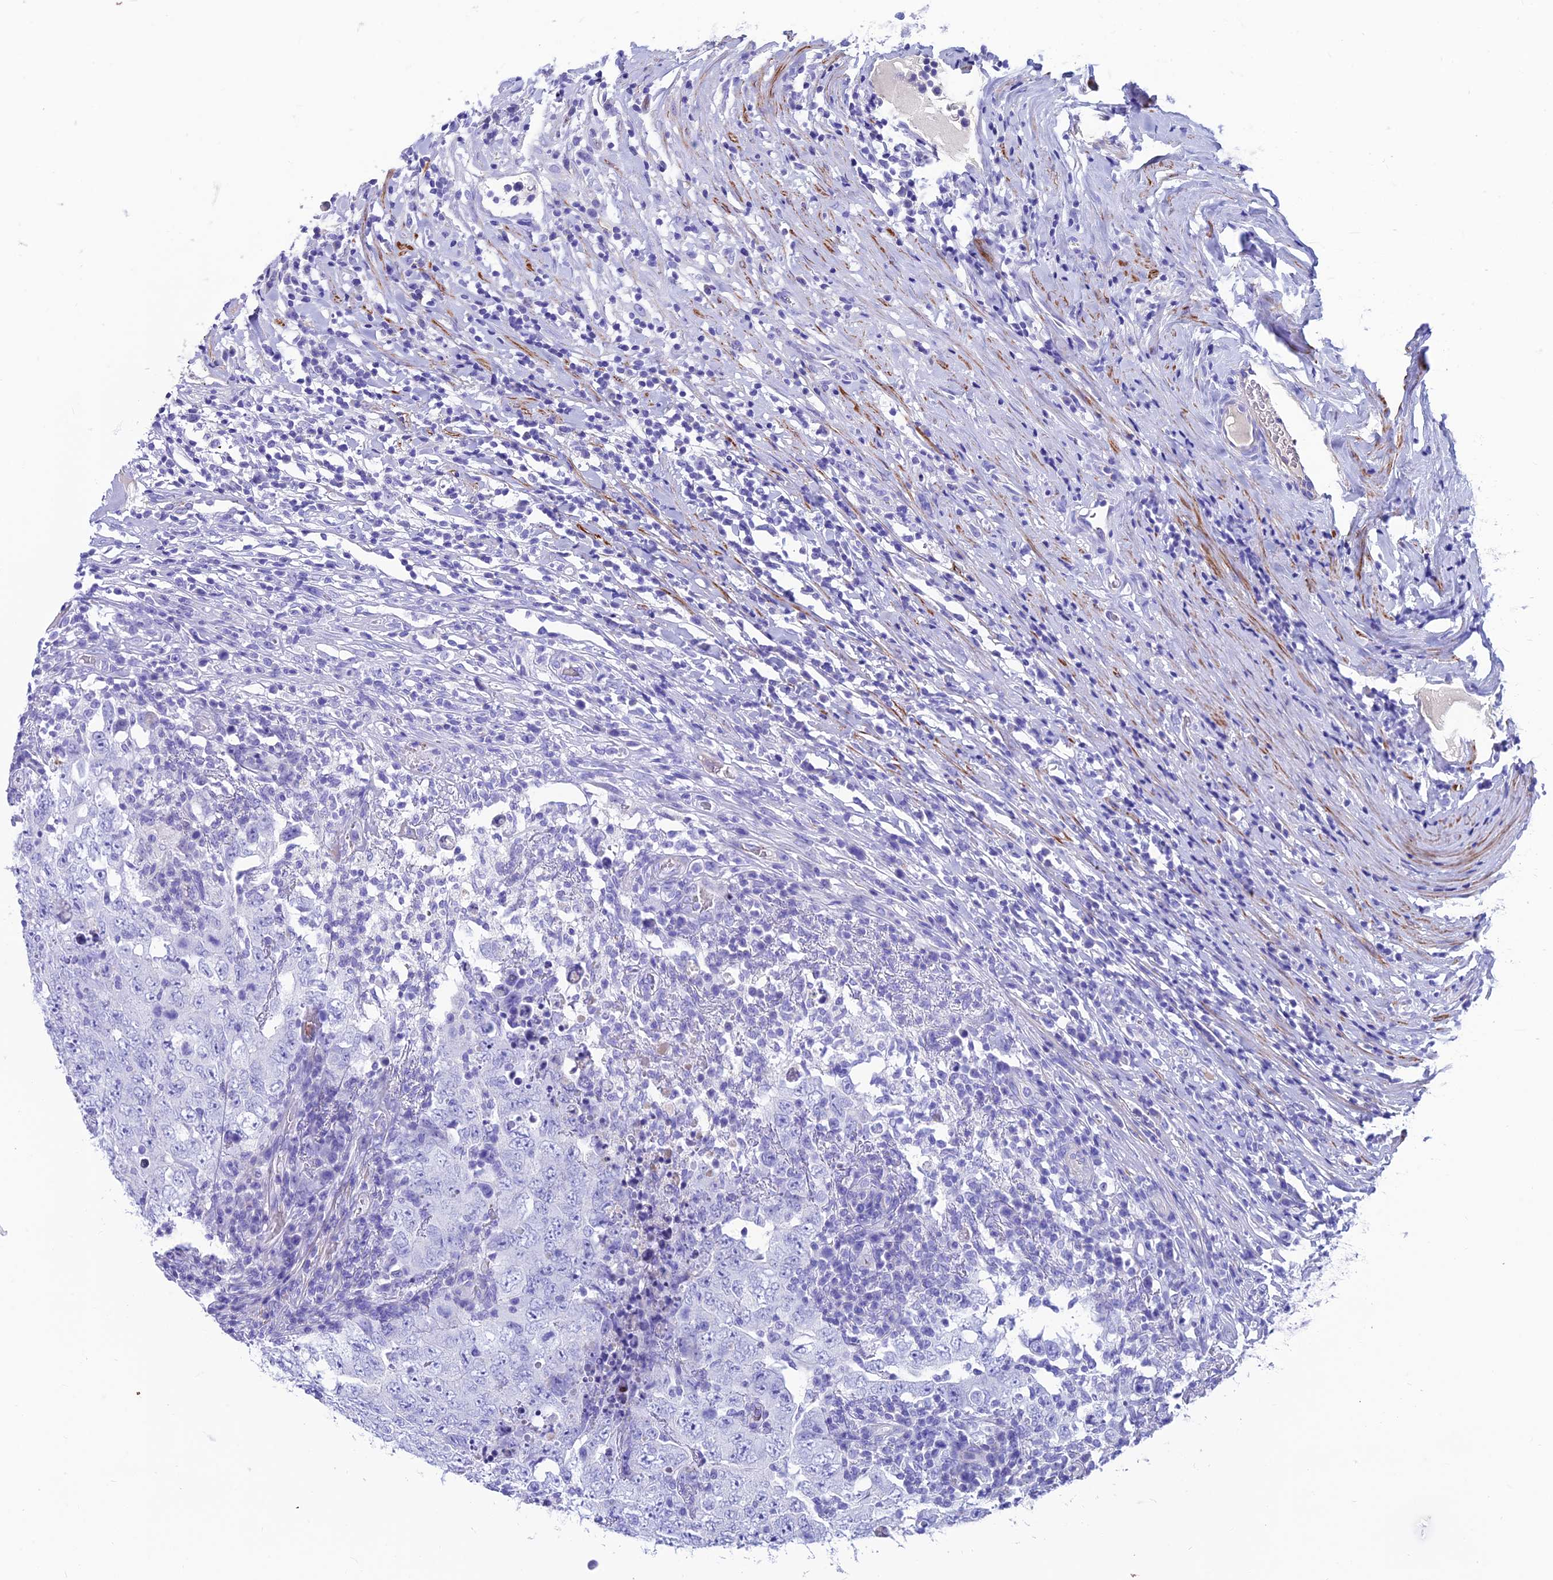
{"staining": {"intensity": "negative", "quantity": "none", "location": "none"}, "tissue": "testis cancer", "cell_type": "Tumor cells", "image_type": "cancer", "snomed": [{"axis": "morphology", "description": "Carcinoma, Embryonal, NOS"}, {"axis": "topography", "description": "Testis"}], "caption": "High magnification brightfield microscopy of testis cancer stained with DAB (brown) and counterstained with hematoxylin (blue): tumor cells show no significant positivity. (DAB (3,3'-diaminobenzidine) IHC, high magnification).", "gene": "GNG11", "patient": {"sex": "male", "age": 26}}